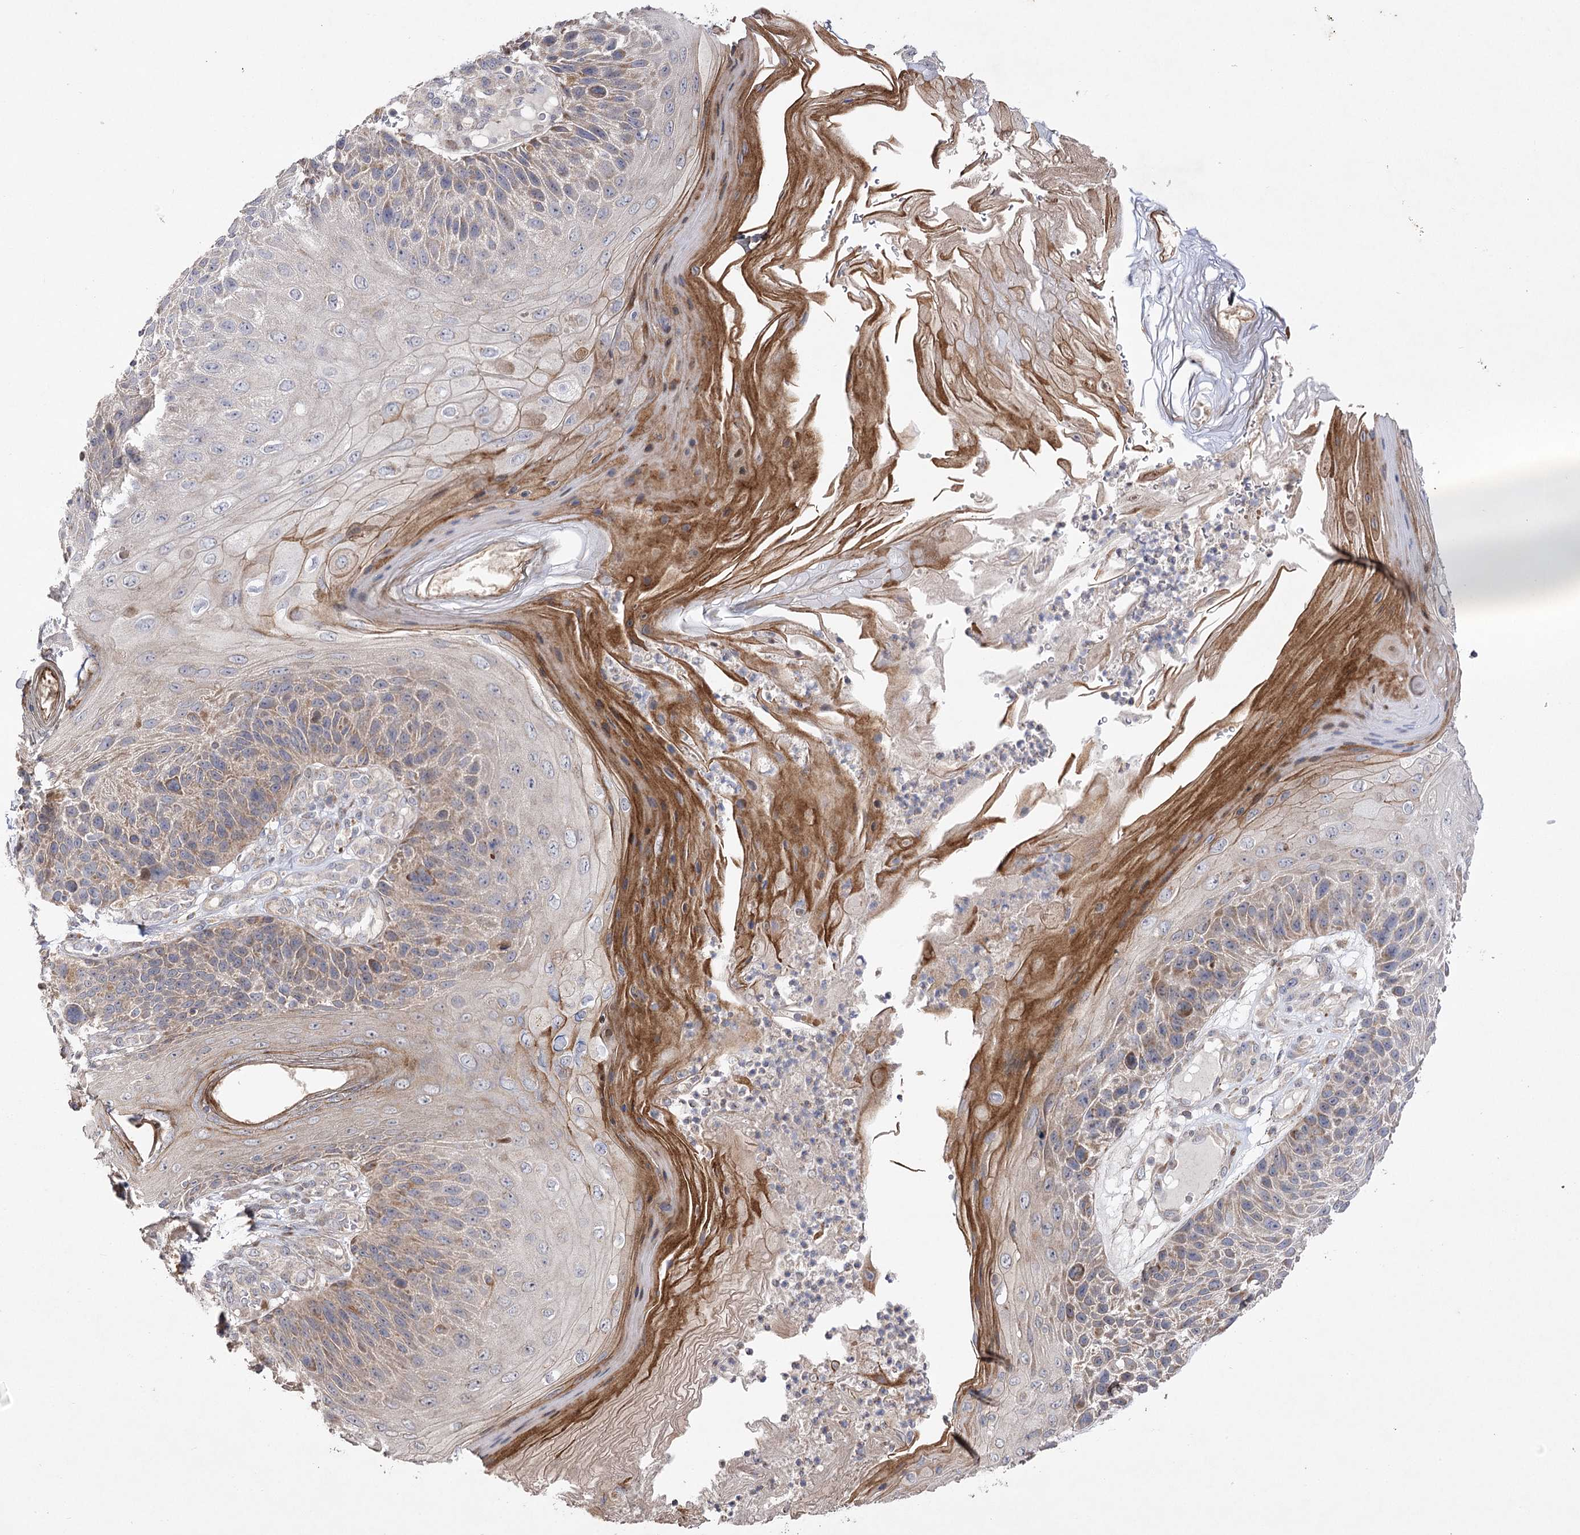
{"staining": {"intensity": "weak", "quantity": "25%-75%", "location": "cytoplasmic/membranous"}, "tissue": "skin cancer", "cell_type": "Tumor cells", "image_type": "cancer", "snomed": [{"axis": "morphology", "description": "Squamous cell carcinoma, NOS"}, {"axis": "topography", "description": "Skin"}], "caption": "Squamous cell carcinoma (skin) stained for a protein displays weak cytoplasmic/membranous positivity in tumor cells.", "gene": "OBSL1", "patient": {"sex": "female", "age": 88}}